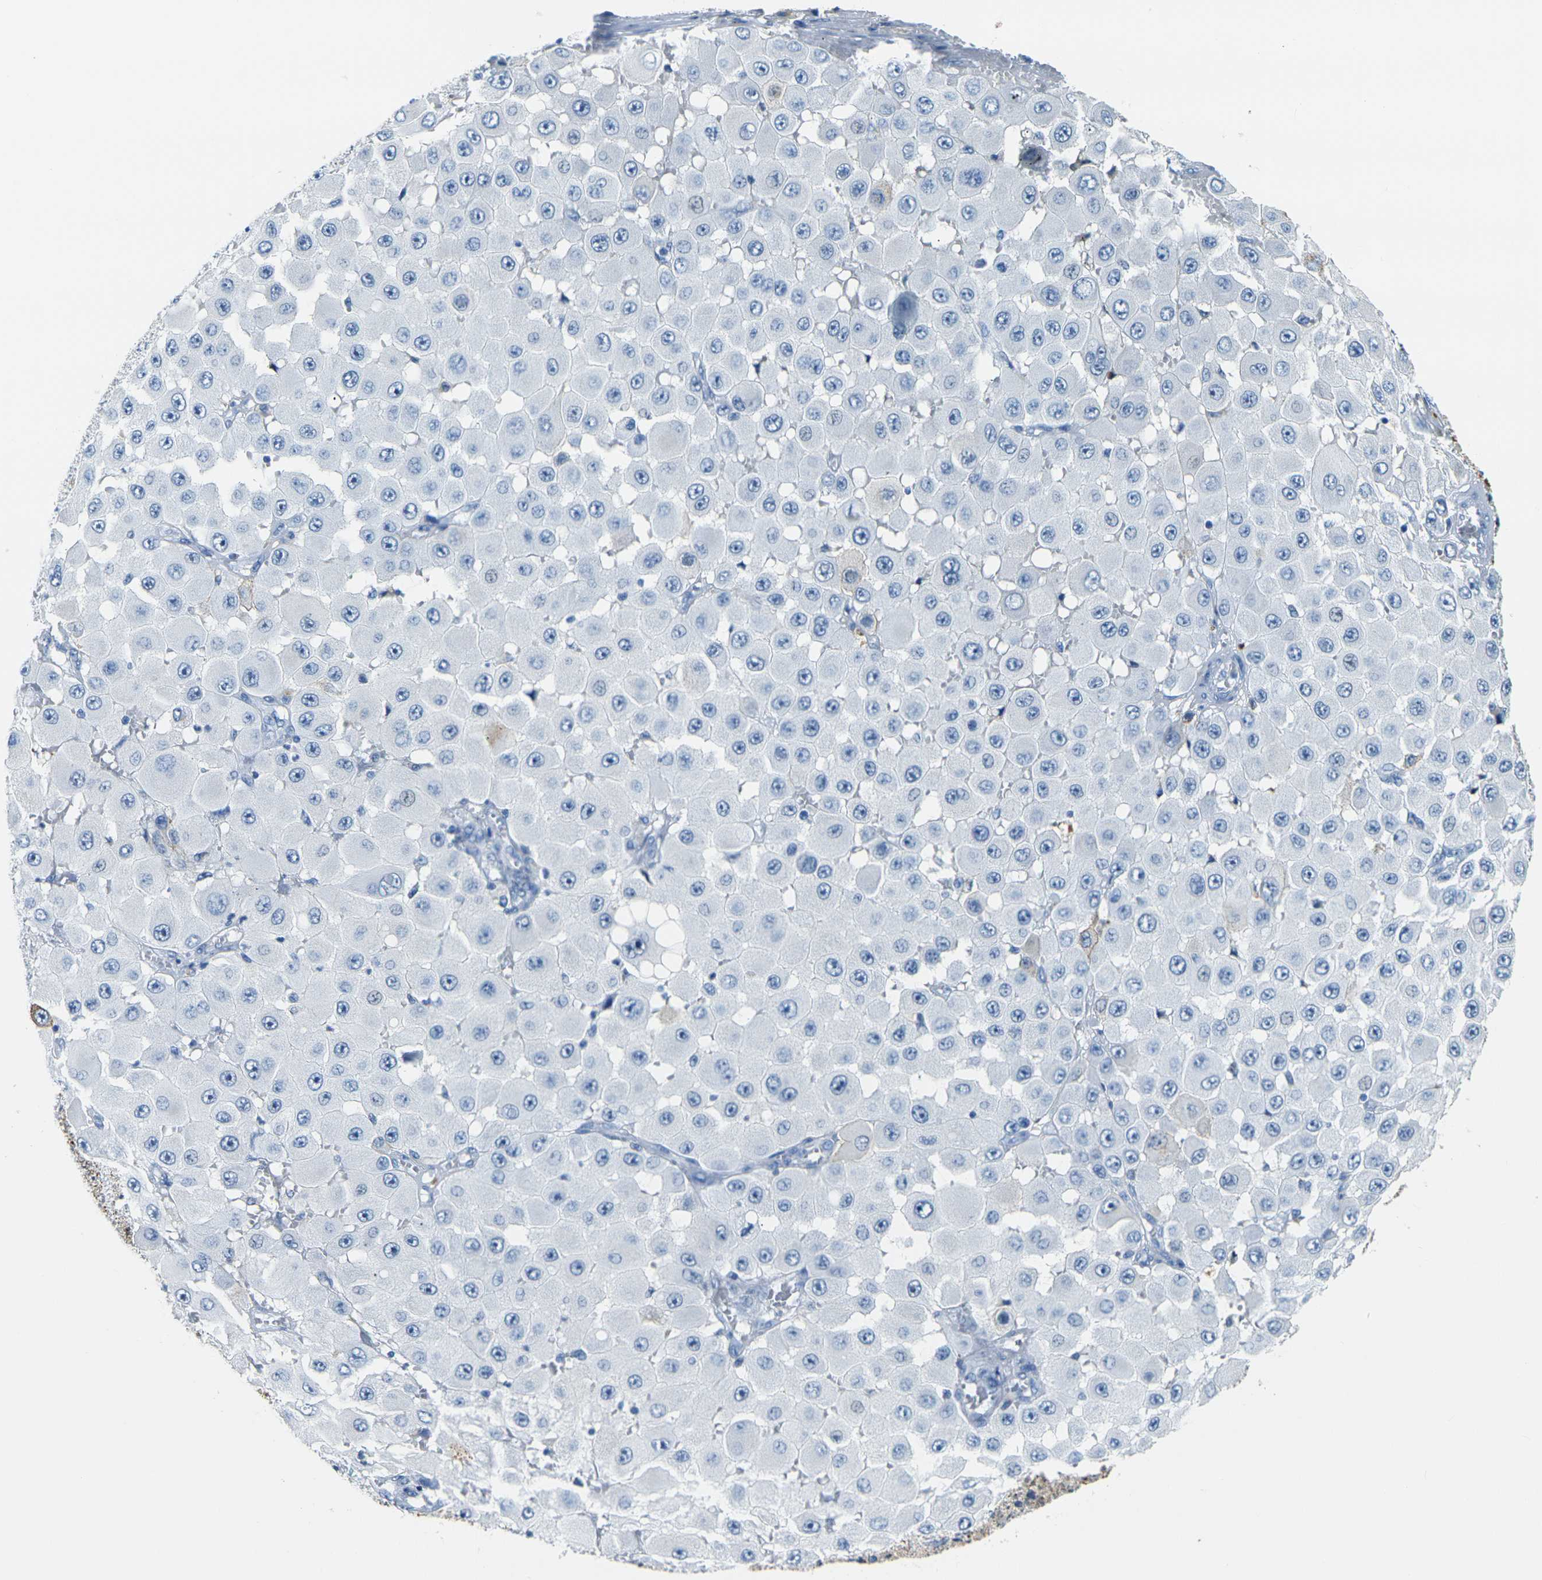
{"staining": {"intensity": "negative", "quantity": "none", "location": "none"}, "tissue": "melanoma", "cell_type": "Tumor cells", "image_type": "cancer", "snomed": [{"axis": "morphology", "description": "Malignant melanoma, NOS"}, {"axis": "topography", "description": "Skin"}], "caption": "High power microscopy micrograph of an immunohistochemistry photomicrograph of melanoma, revealing no significant expression in tumor cells.", "gene": "CLDN7", "patient": {"sex": "female", "age": 81}}